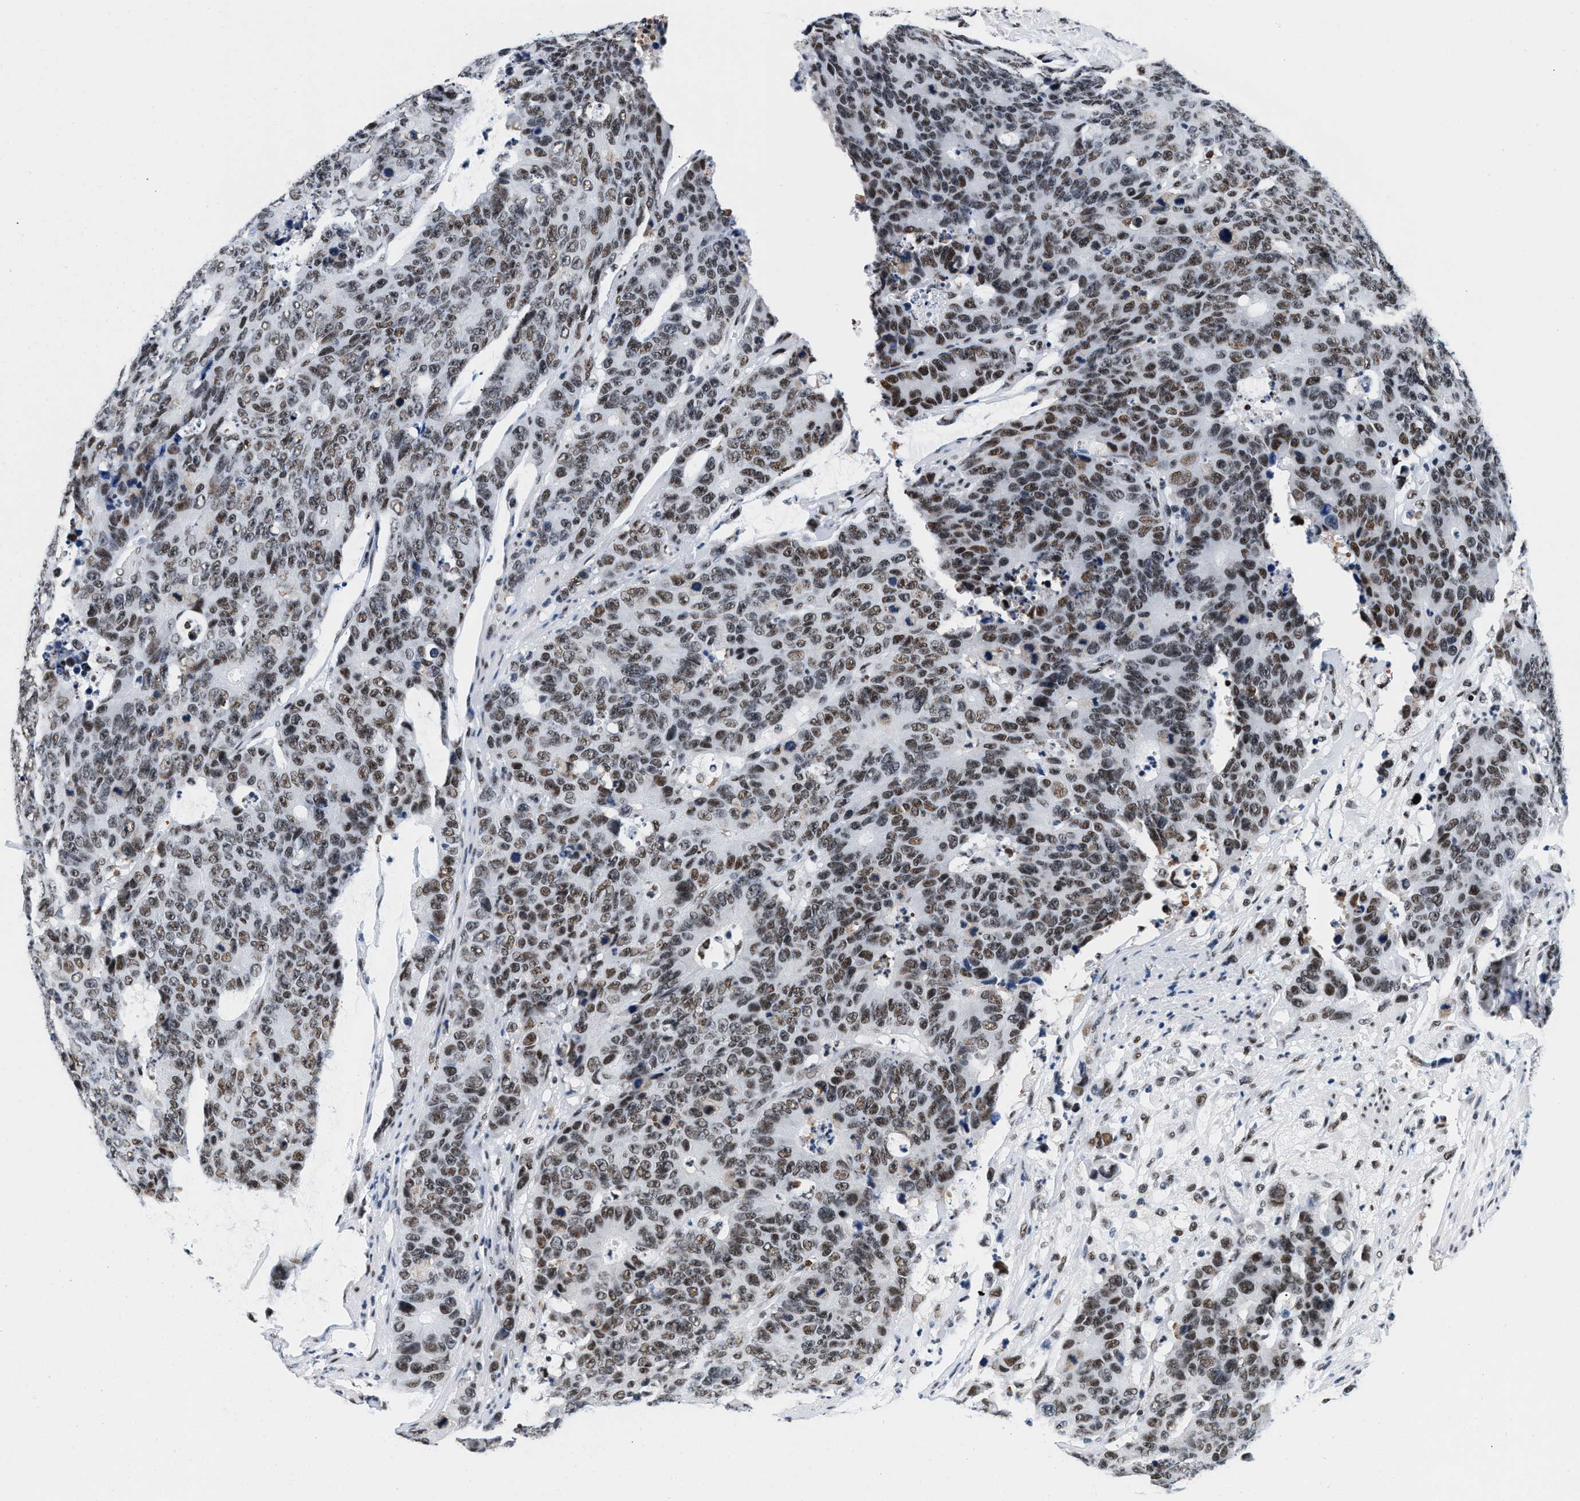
{"staining": {"intensity": "moderate", "quantity": ">75%", "location": "nuclear"}, "tissue": "colorectal cancer", "cell_type": "Tumor cells", "image_type": "cancer", "snomed": [{"axis": "morphology", "description": "Adenocarcinoma, NOS"}, {"axis": "topography", "description": "Colon"}], "caption": "About >75% of tumor cells in colorectal cancer (adenocarcinoma) demonstrate moderate nuclear protein expression as visualized by brown immunohistochemical staining.", "gene": "RAD50", "patient": {"sex": "female", "age": 86}}